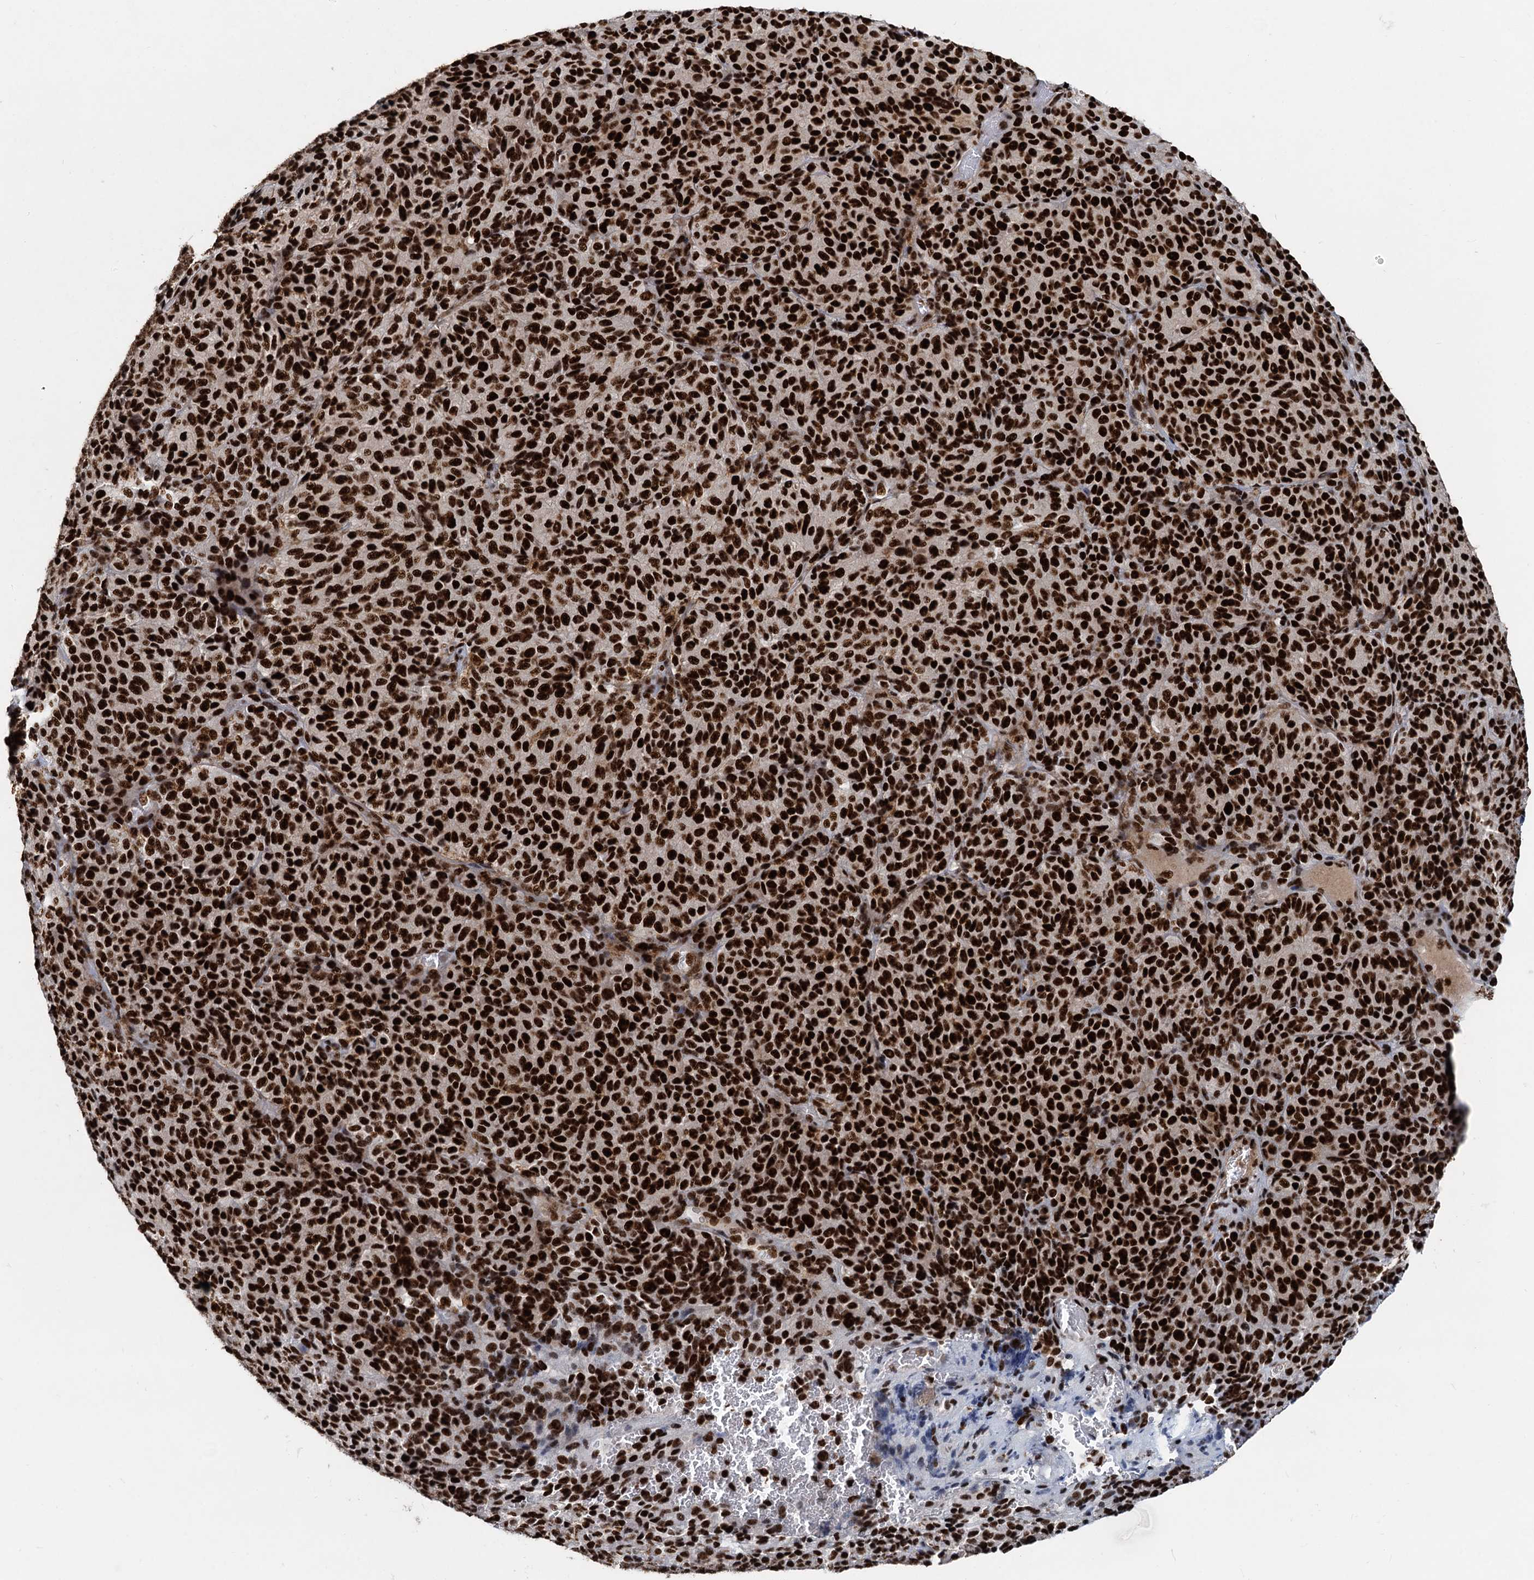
{"staining": {"intensity": "strong", "quantity": ">75%", "location": "nuclear"}, "tissue": "melanoma", "cell_type": "Tumor cells", "image_type": "cancer", "snomed": [{"axis": "morphology", "description": "Malignant melanoma, Metastatic site"}, {"axis": "topography", "description": "Brain"}], "caption": "A brown stain highlights strong nuclear expression of a protein in human melanoma tumor cells.", "gene": "RBM26", "patient": {"sex": "female", "age": 56}}